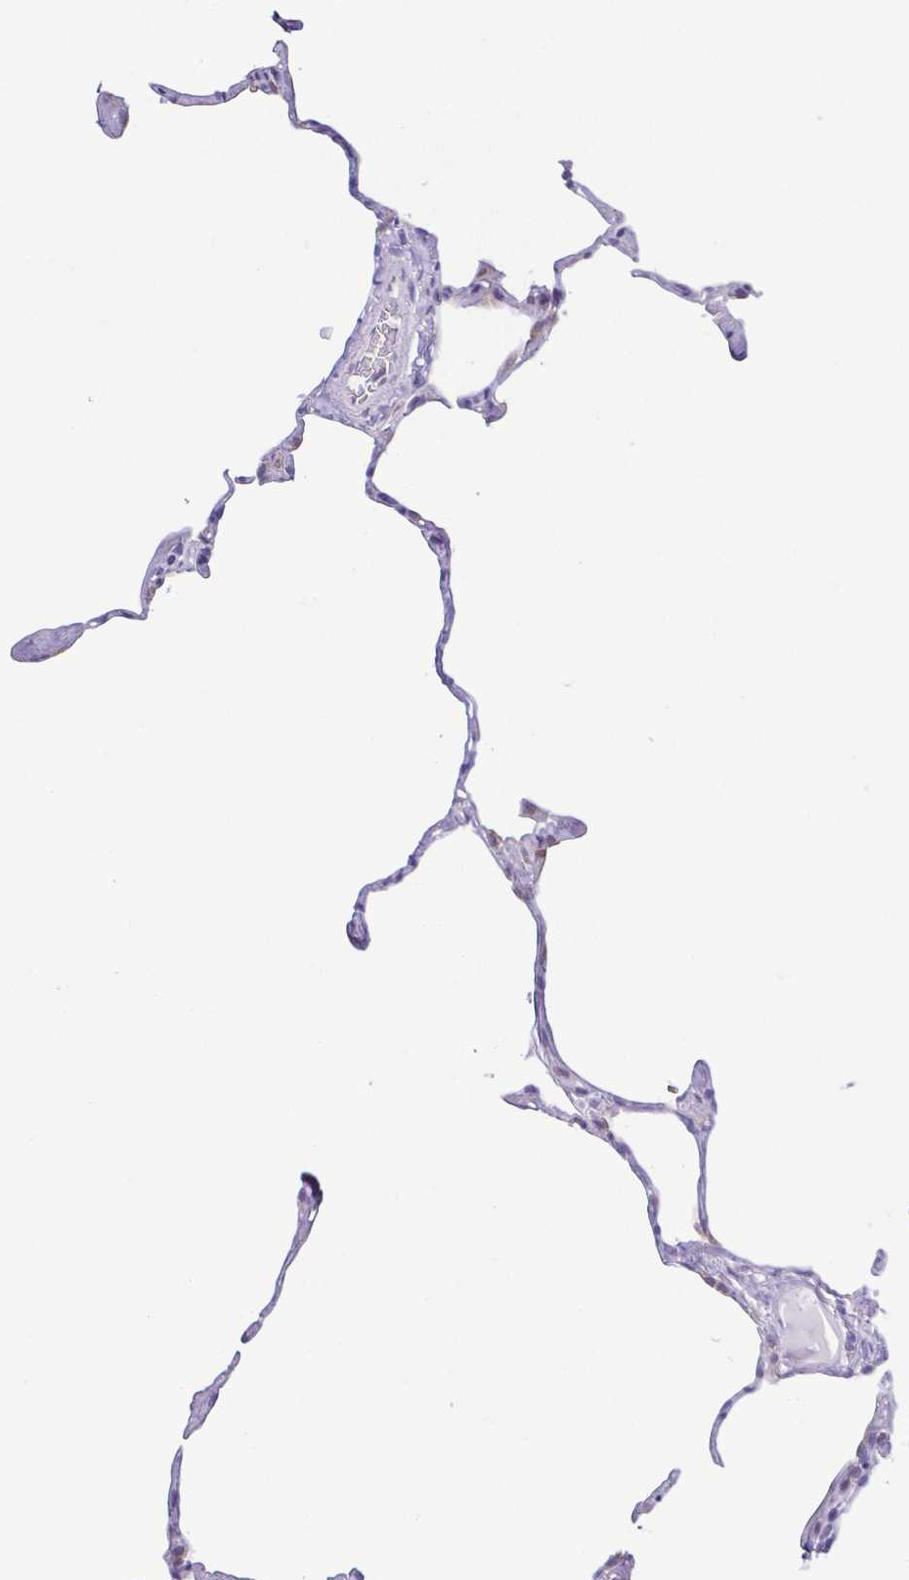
{"staining": {"intensity": "moderate", "quantity": "<25%", "location": "cytoplasmic/membranous"}, "tissue": "lung", "cell_type": "Alveolar cells", "image_type": "normal", "snomed": [{"axis": "morphology", "description": "Normal tissue, NOS"}, {"axis": "topography", "description": "Lung"}], "caption": "A brown stain labels moderate cytoplasmic/membranous expression of a protein in alveolar cells of benign human lung.", "gene": "EPB42", "patient": {"sex": "male", "age": 65}}